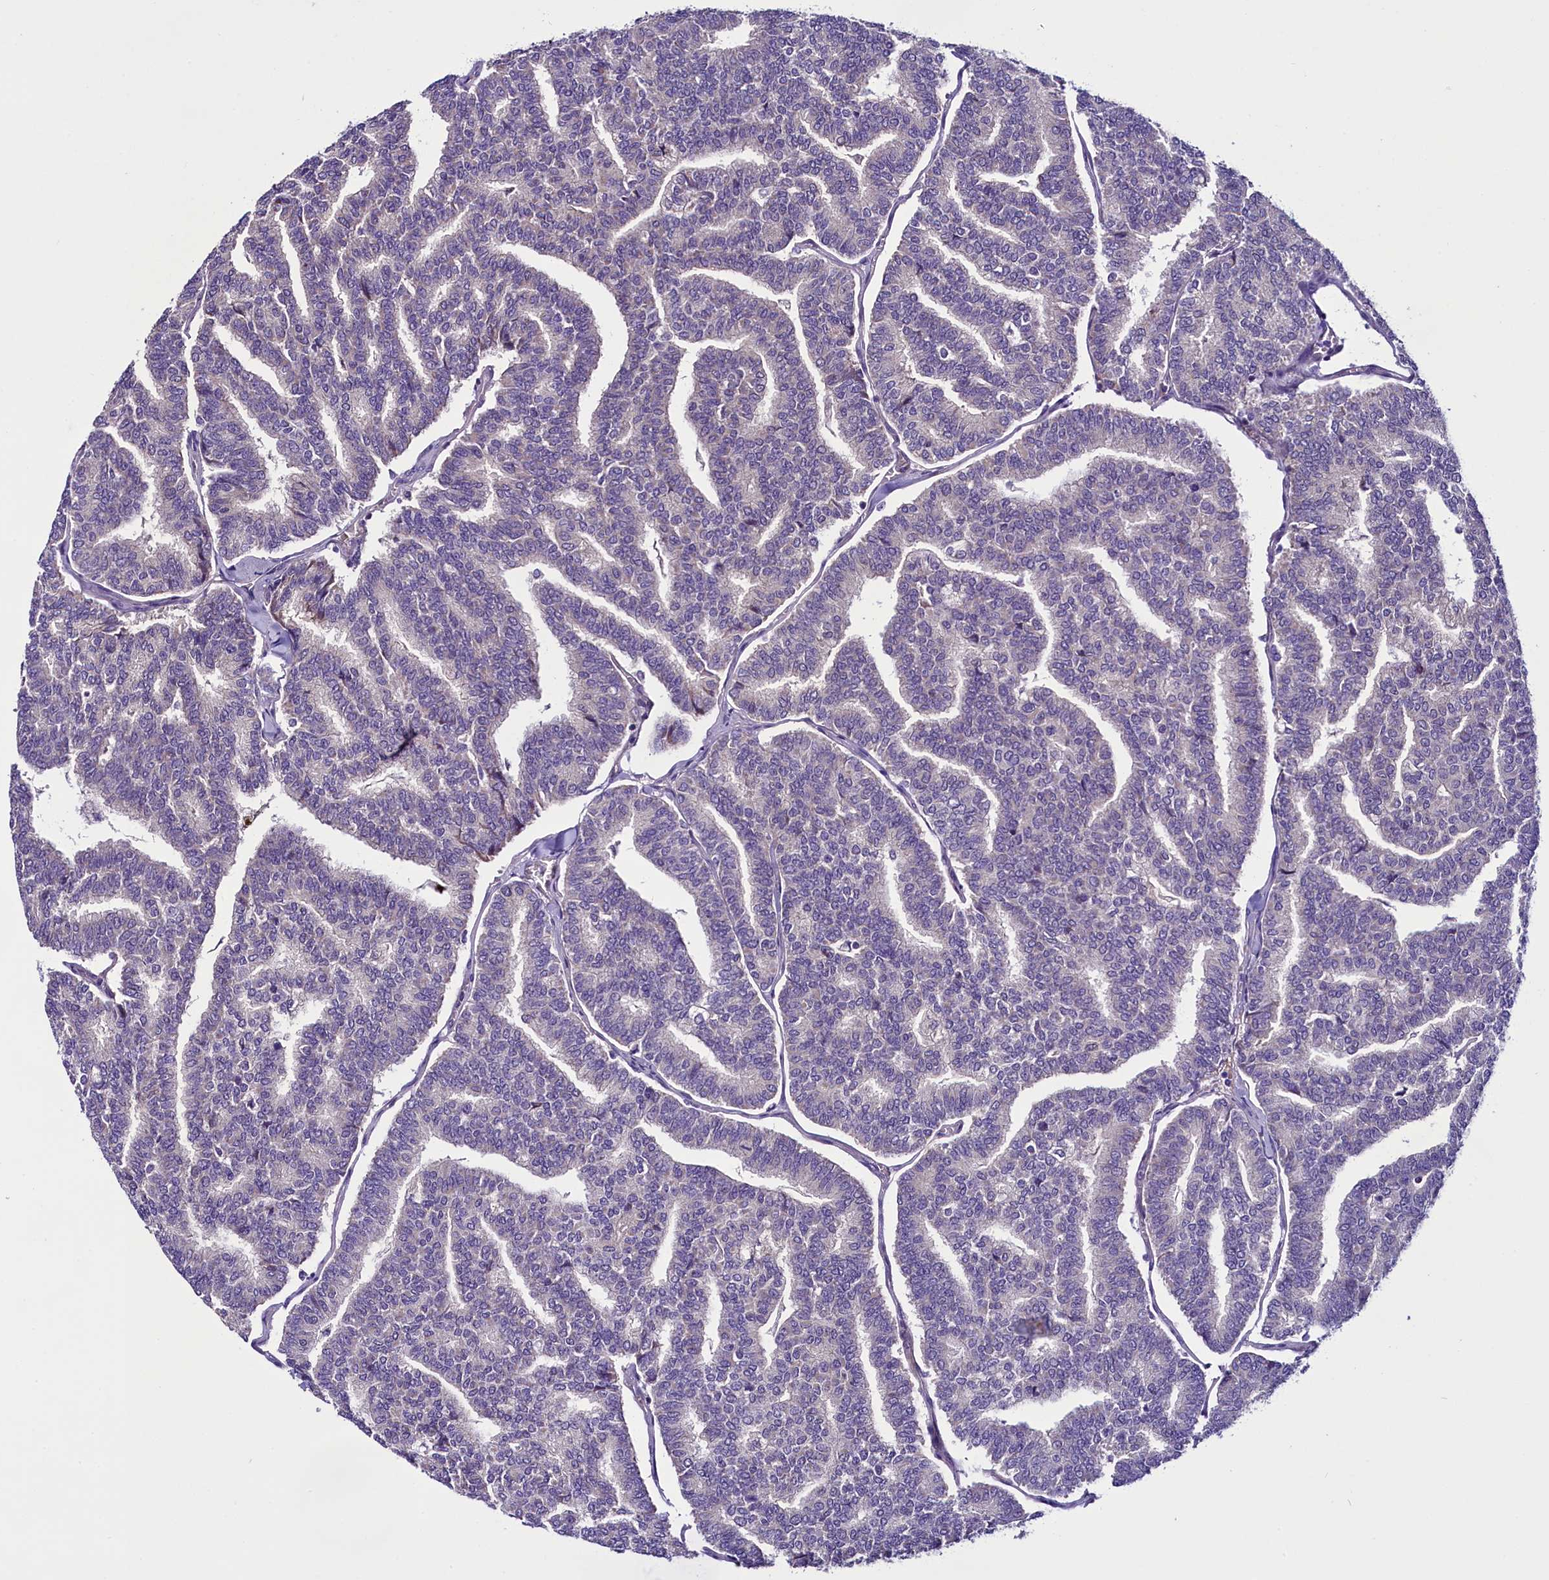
{"staining": {"intensity": "negative", "quantity": "none", "location": "none"}, "tissue": "thyroid cancer", "cell_type": "Tumor cells", "image_type": "cancer", "snomed": [{"axis": "morphology", "description": "Papillary adenocarcinoma, NOS"}, {"axis": "topography", "description": "Thyroid gland"}], "caption": "The histopathology image demonstrates no staining of tumor cells in thyroid cancer. Nuclei are stained in blue.", "gene": "C9orf40", "patient": {"sex": "female", "age": 35}}